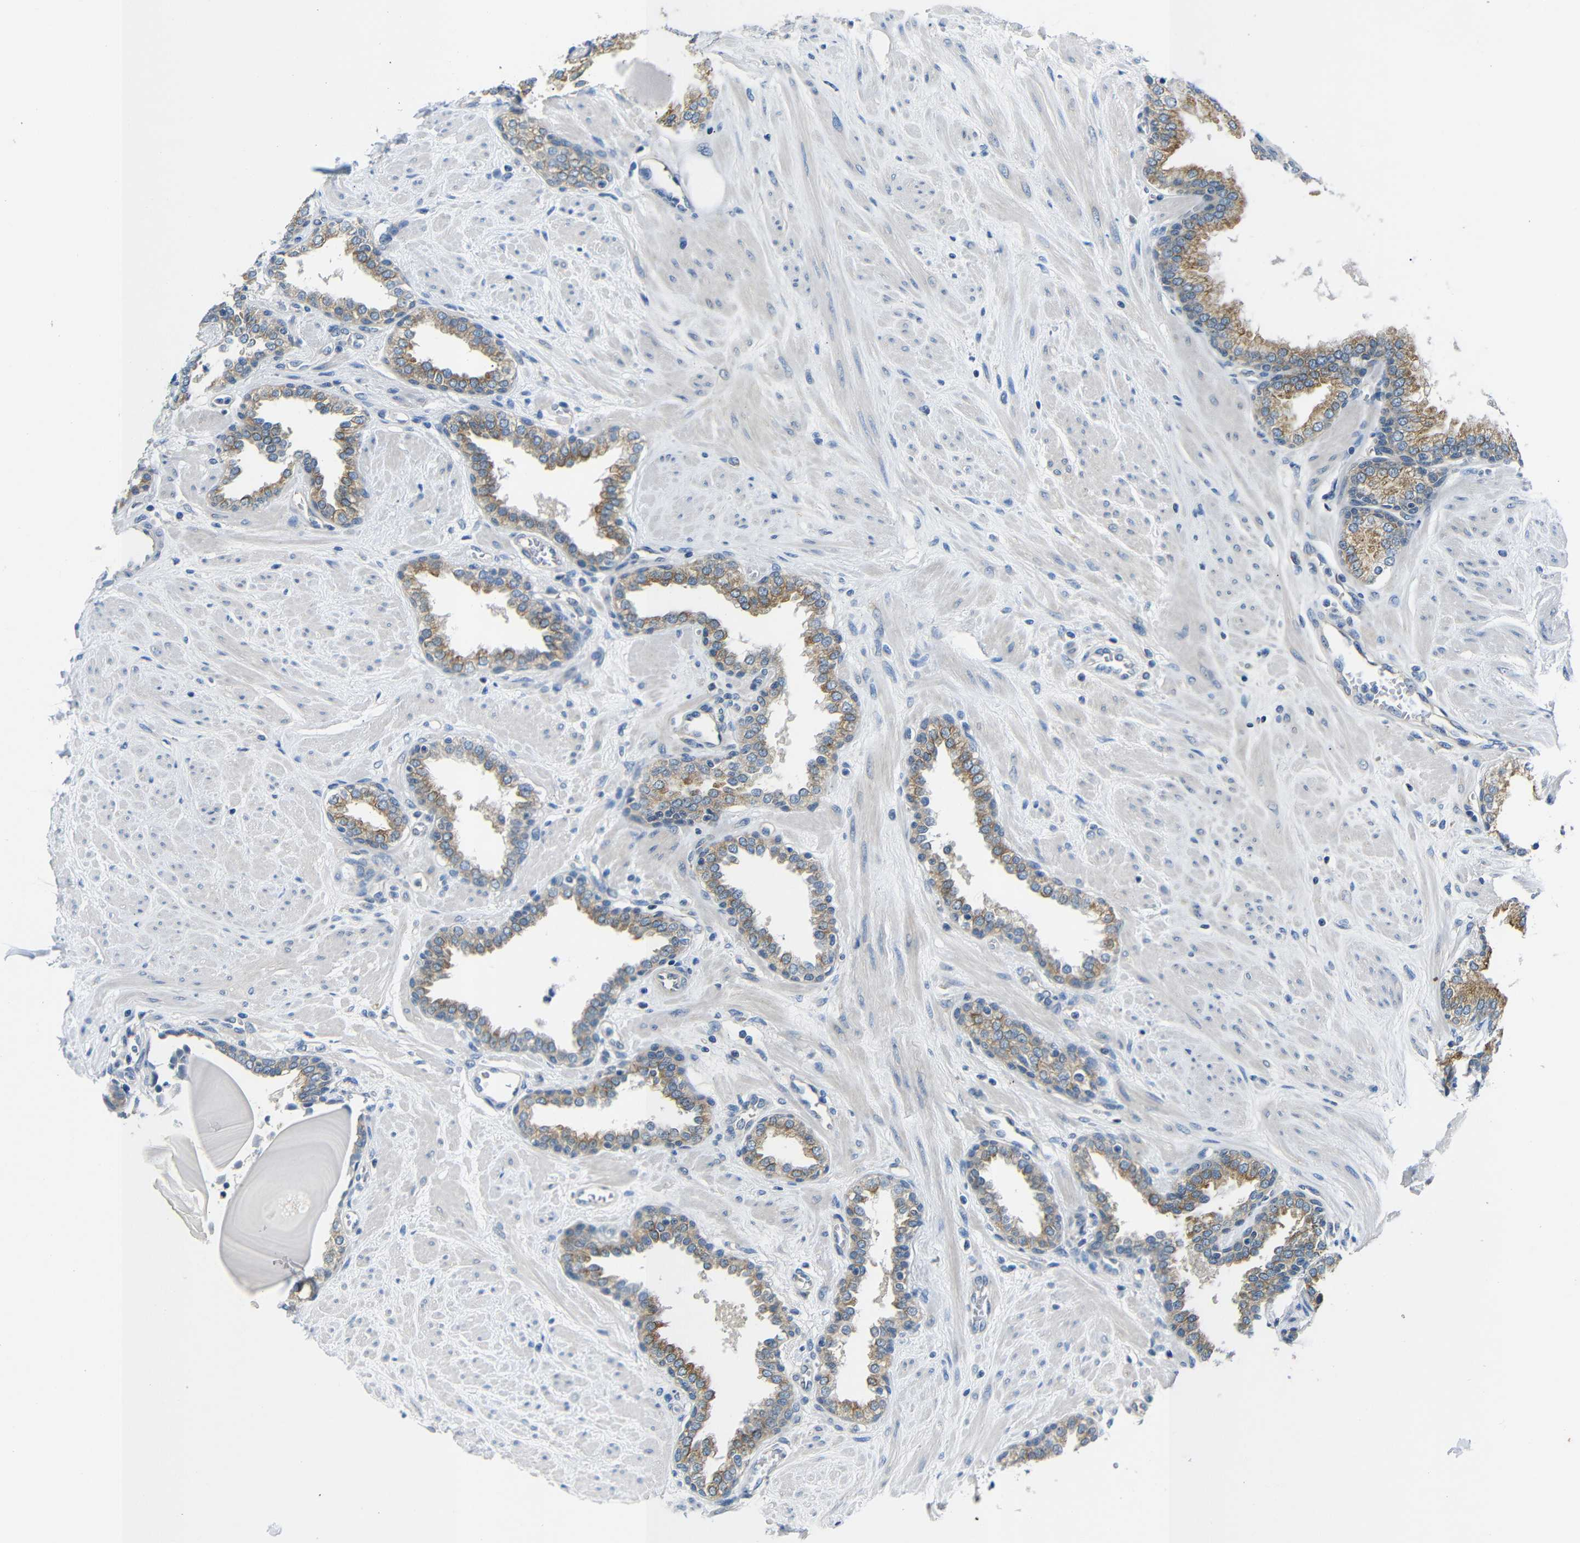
{"staining": {"intensity": "moderate", "quantity": "25%-75%", "location": "cytoplasmic/membranous"}, "tissue": "prostate", "cell_type": "Glandular cells", "image_type": "normal", "snomed": [{"axis": "morphology", "description": "Normal tissue, NOS"}, {"axis": "topography", "description": "Prostate"}], "caption": "This image exhibits IHC staining of normal human prostate, with medium moderate cytoplasmic/membranous expression in about 25%-75% of glandular cells.", "gene": "DCP1A", "patient": {"sex": "male", "age": 51}}